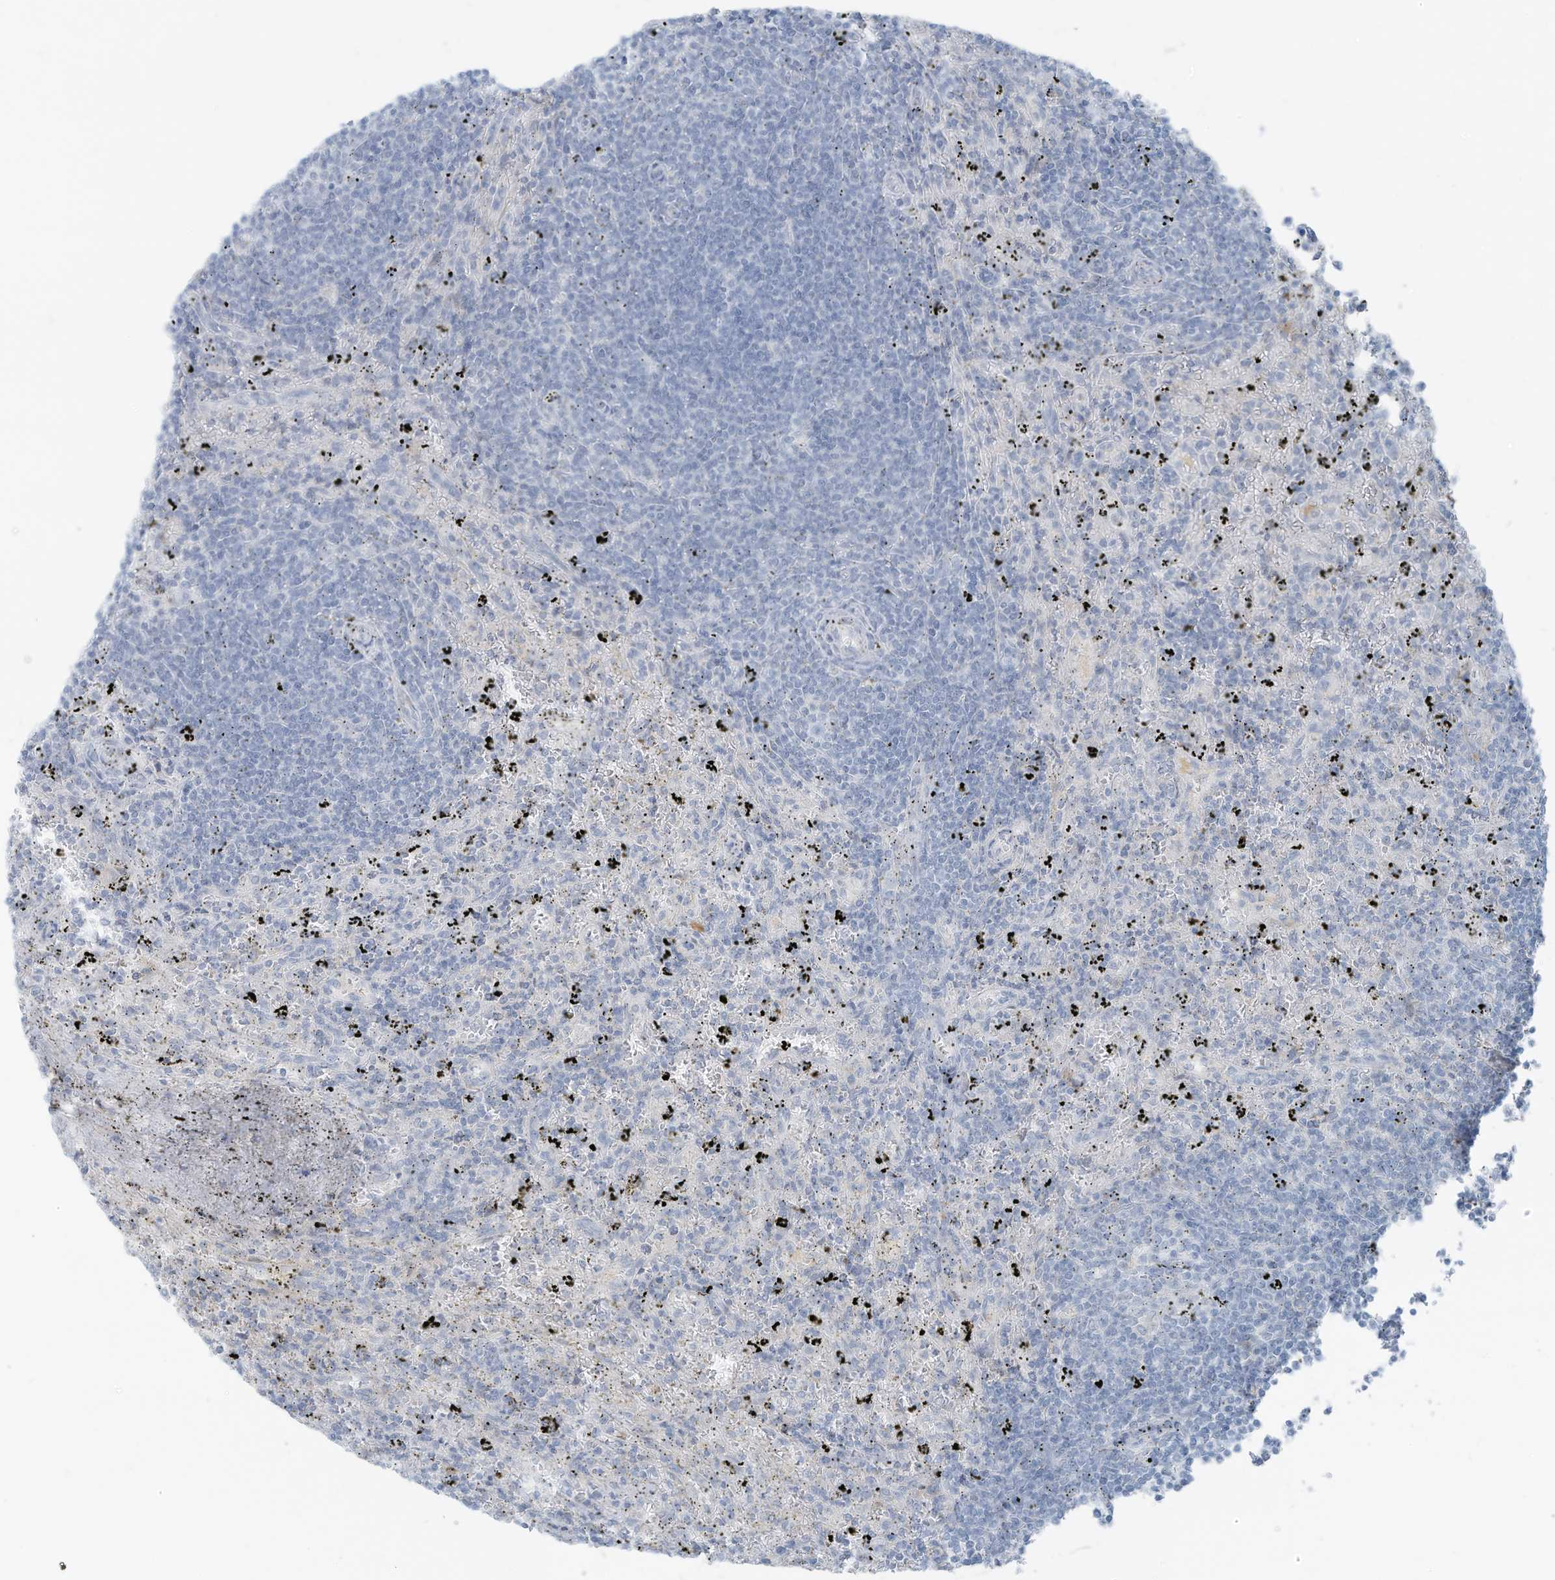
{"staining": {"intensity": "negative", "quantity": "none", "location": "none"}, "tissue": "lymphoma", "cell_type": "Tumor cells", "image_type": "cancer", "snomed": [{"axis": "morphology", "description": "Malignant lymphoma, non-Hodgkin's type, Low grade"}, {"axis": "topography", "description": "Spleen"}], "caption": "Immunohistochemical staining of human lymphoma demonstrates no significant expression in tumor cells.", "gene": "SLC25A43", "patient": {"sex": "male", "age": 76}}